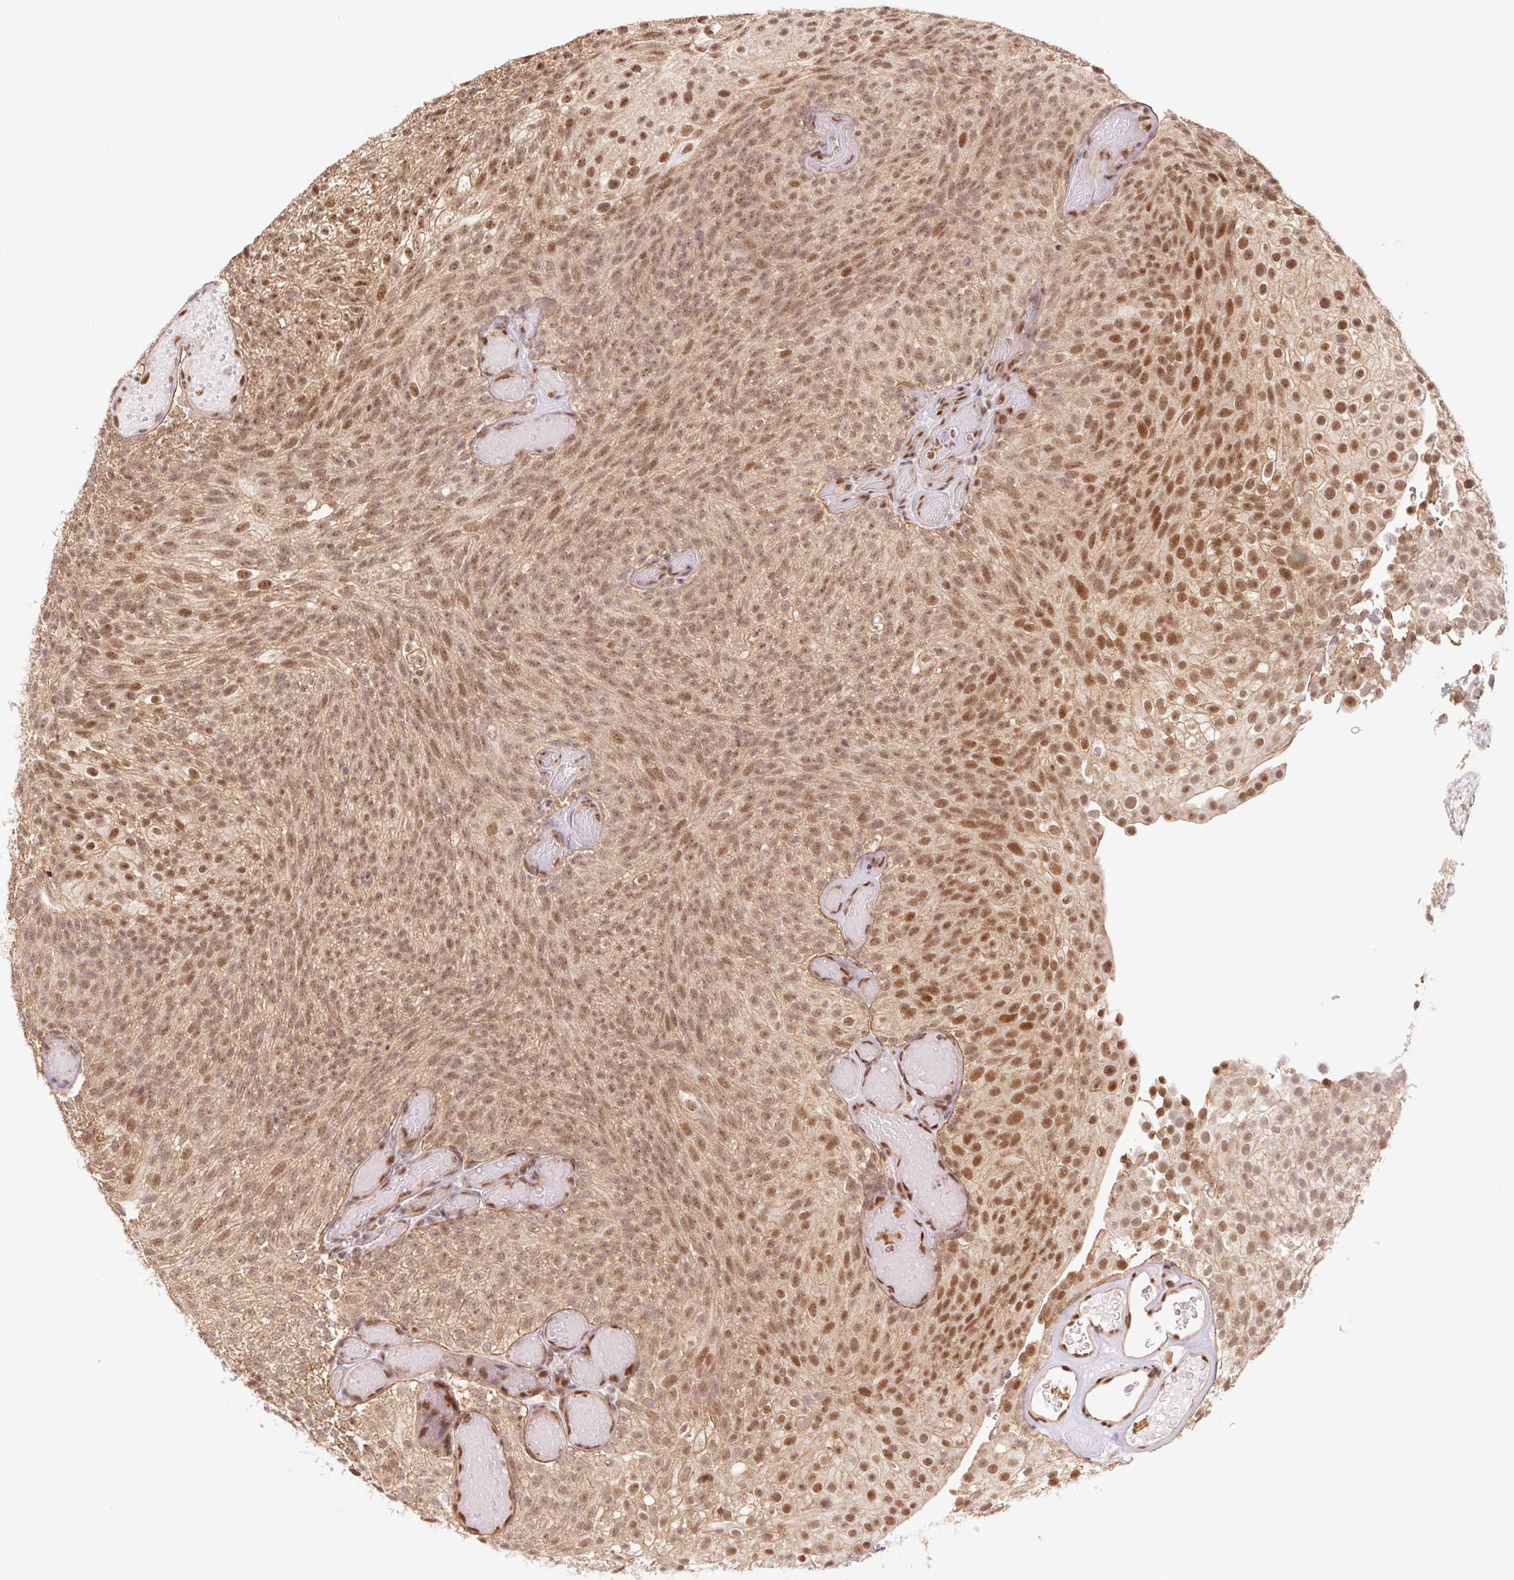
{"staining": {"intensity": "moderate", "quantity": ">75%", "location": "nuclear"}, "tissue": "urothelial cancer", "cell_type": "Tumor cells", "image_type": "cancer", "snomed": [{"axis": "morphology", "description": "Urothelial carcinoma, Low grade"}, {"axis": "topography", "description": "Urinary bladder"}], "caption": "DAB (3,3'-diaminobenzidine) immunohistochemical staining of human urothelial cancer demonstrates moderate nuclear protein positivity in about >75% of tumor cells.", "gene": "CWC25", "patient": {"sex": "male", "age": 78}}